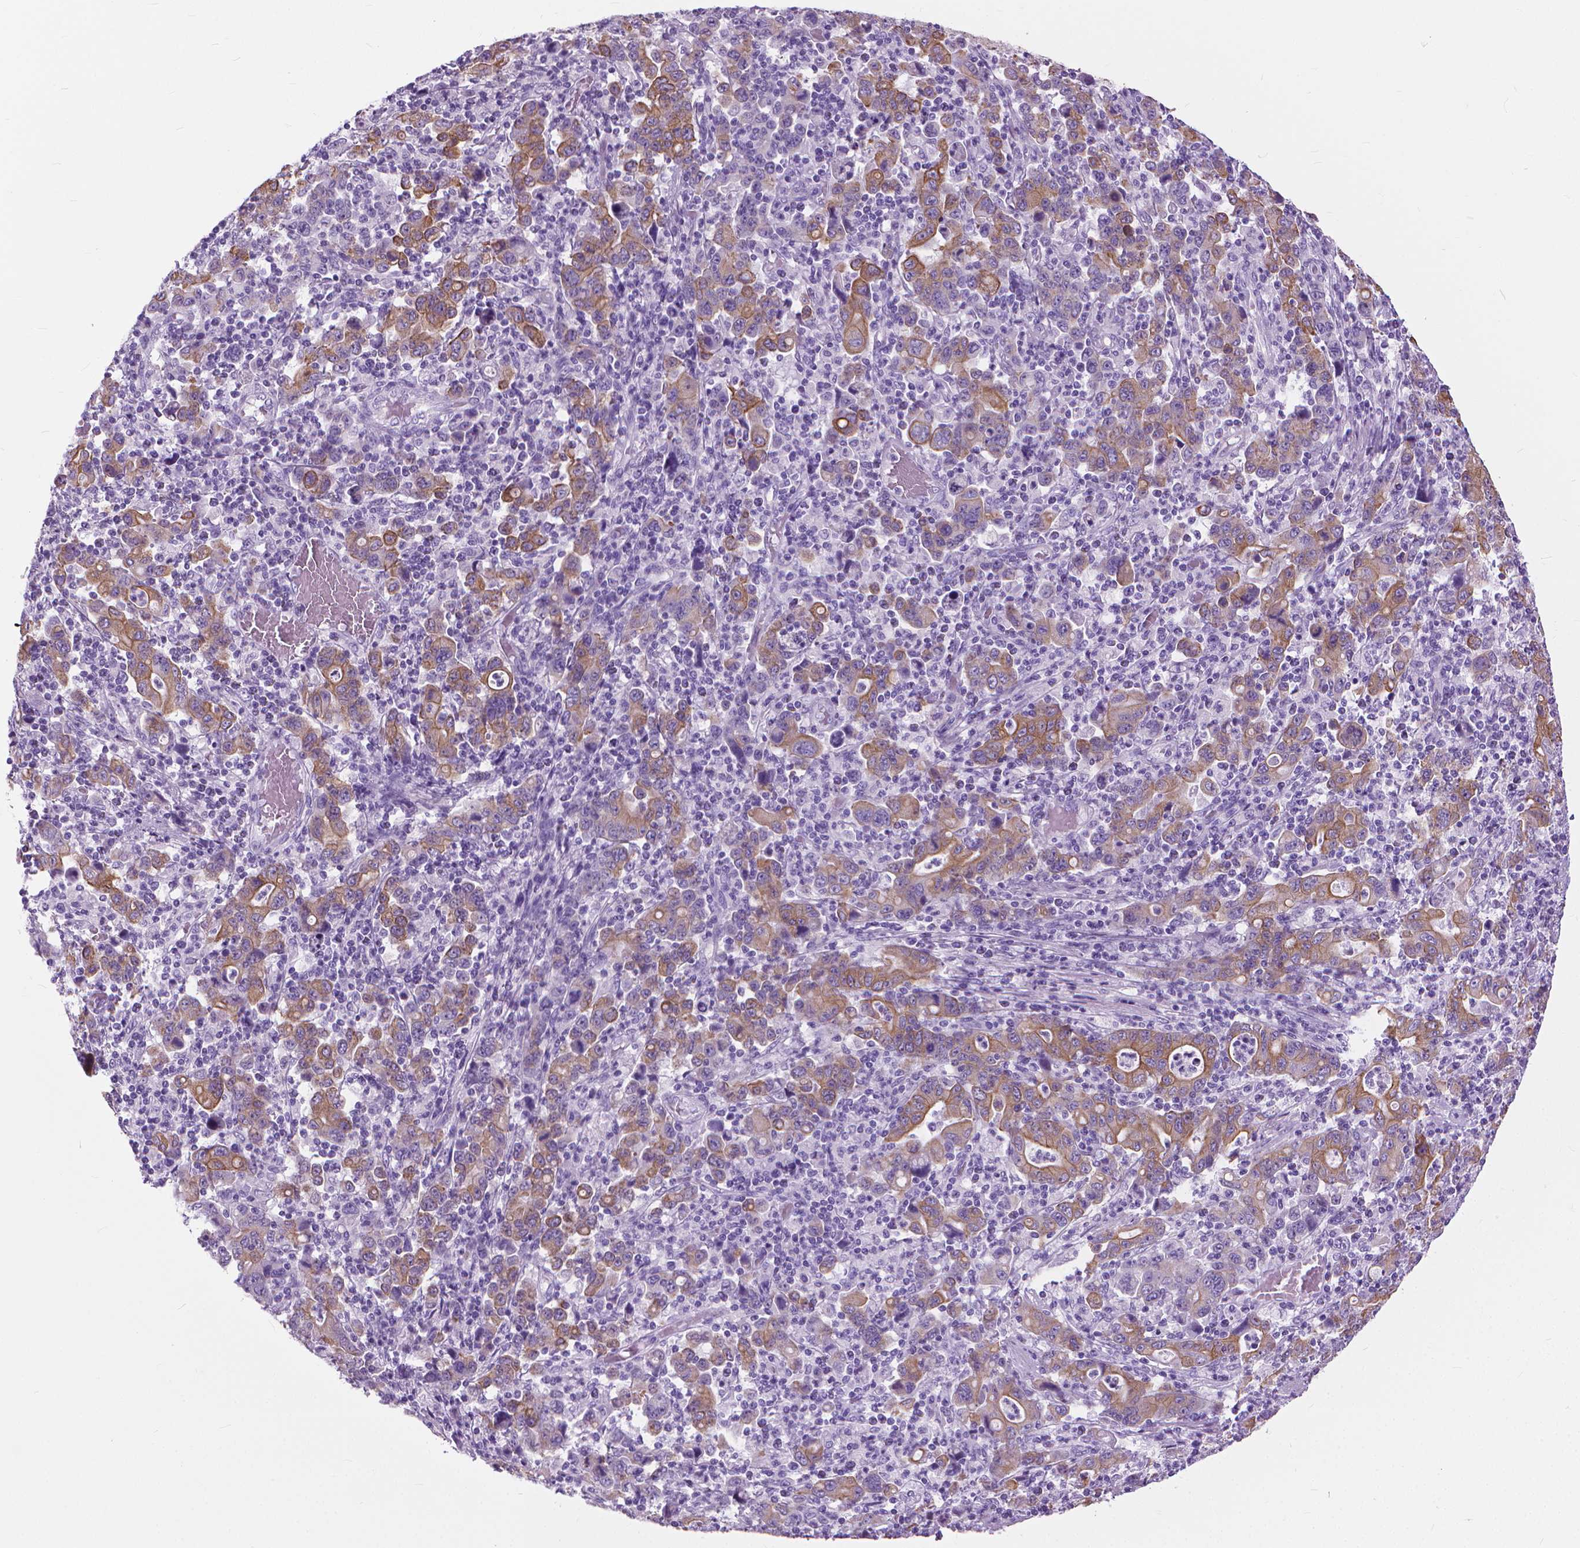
{"staining": {"intensity": "moderate", "quantity": ">75%", "location": "cytoplasmic/membranous"}, "tissue": "stomach cancer", "cell_type": "Tumor cells", "image_type": "cancer", "snomed": [{"axis": "morphology", "description": "Adenocarcinoma, NOS"}, {"axis": "topography", "description": "Stomach, upper"}], "caption": "Immunohistochemistry micrograph of human stomach cancer stained for a protein (brown), which demonstrates medium levels of moderate cytoplasmic/membranous staining in approximately >75% of tumor cells.", "gene": "HTR2B", "patient": {"sex": "male", "age": 69}}